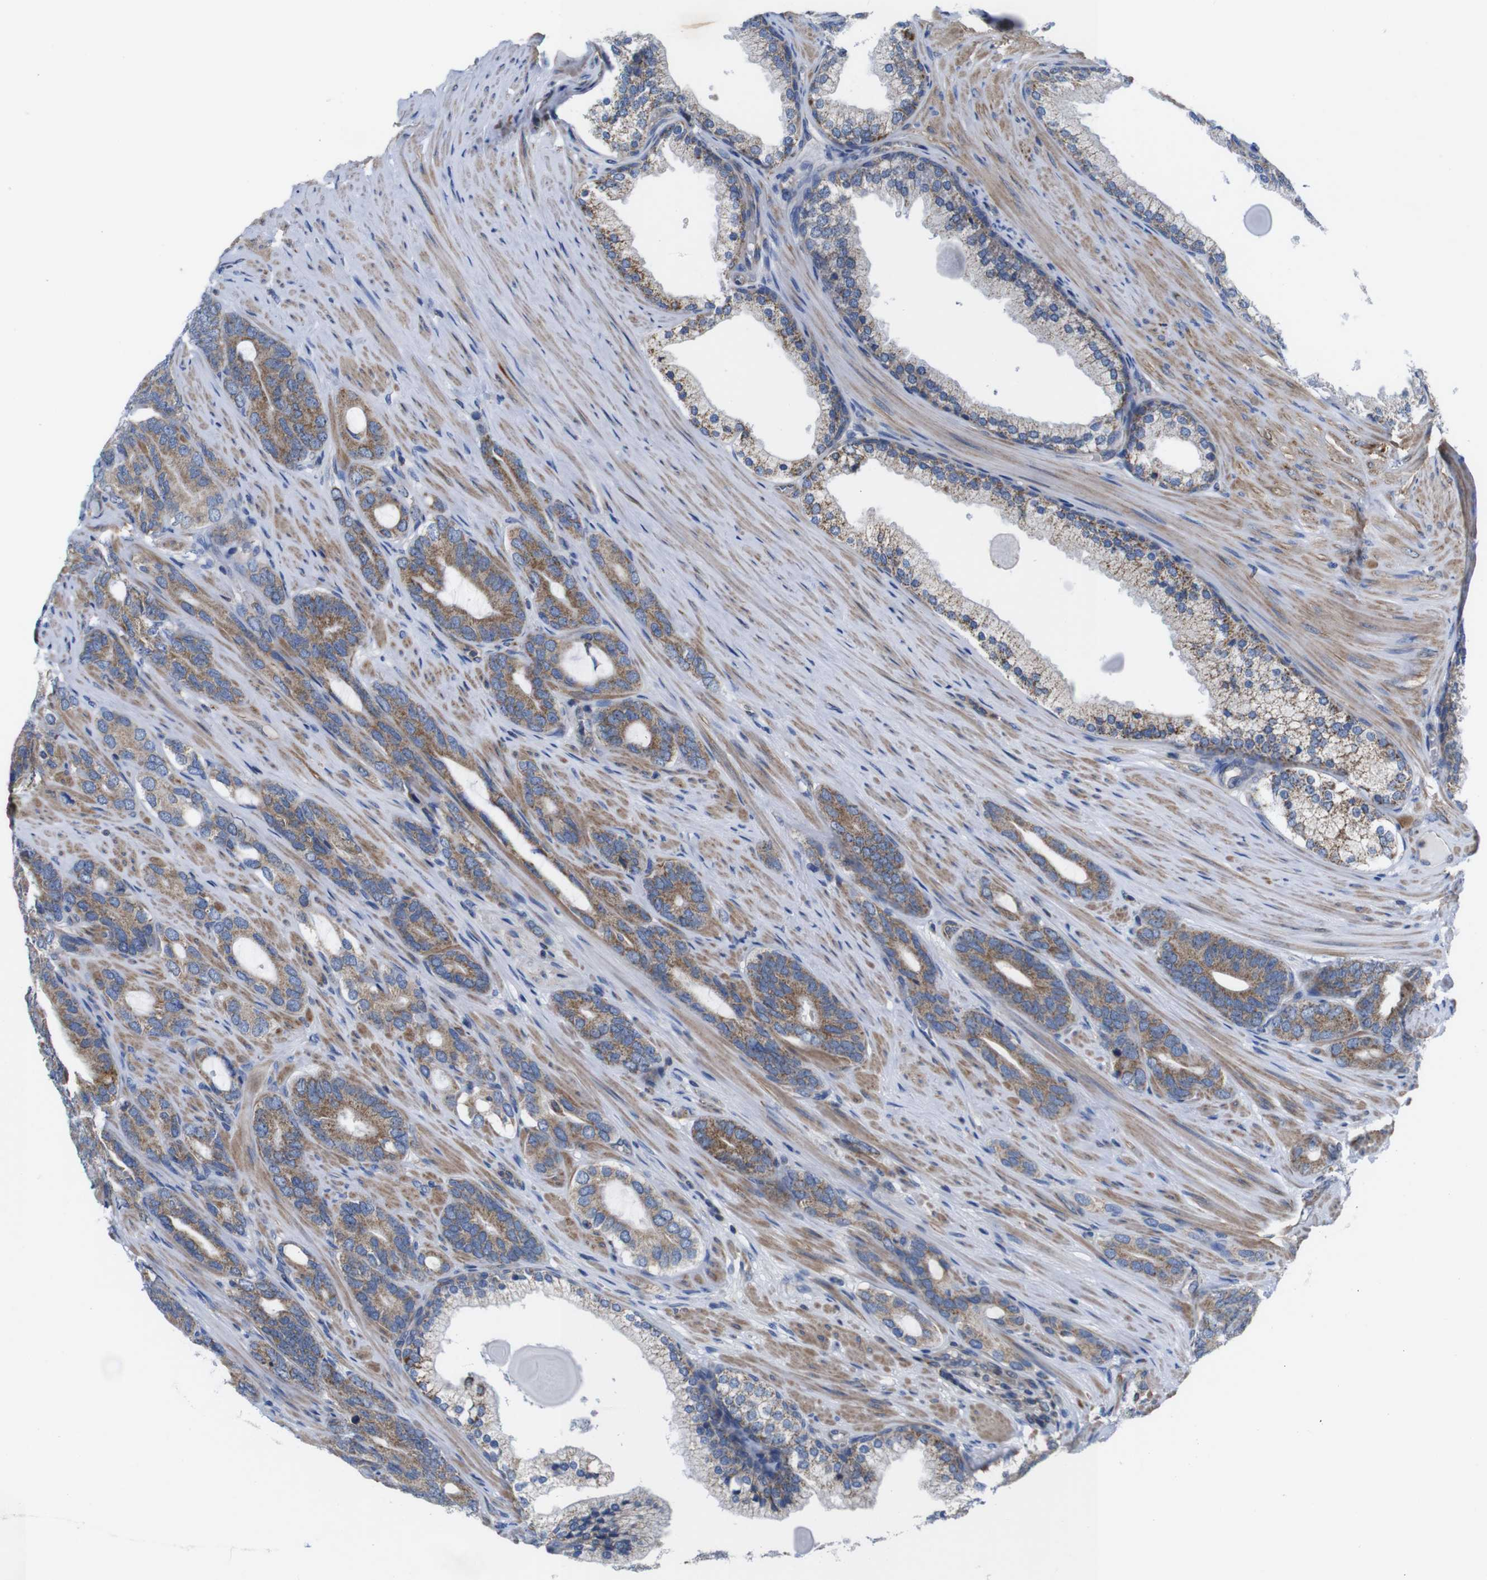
{"staining": {"intensity": "moderate", "quantity": ">75%", "location": "cytoplasmic/membranous"}, "tissue": "prostate cancer", "cell_type": "Tumor cells", "image_type": "cancer", "snomed": [{"axis": "morphology", "description": "Adenocarcinoma, Low grade"}, {"axis": "topography", "description": "Prostate"}], "caption": "DAB (3,3'-diaminobenzidine) immunohistochemical staining of prostate cancer (low-grade adenocarcinoma) reveals moderate cytoplasmic/membranous protein staining in about >75% of tumor cells. The staining is performed using DAB brown chromogen to label protein expression. The nuclei are counter-stained blue using hematoxylin.", "gene": "PDCD1LG2", "patient": {"sex": "male", "age": 63}}